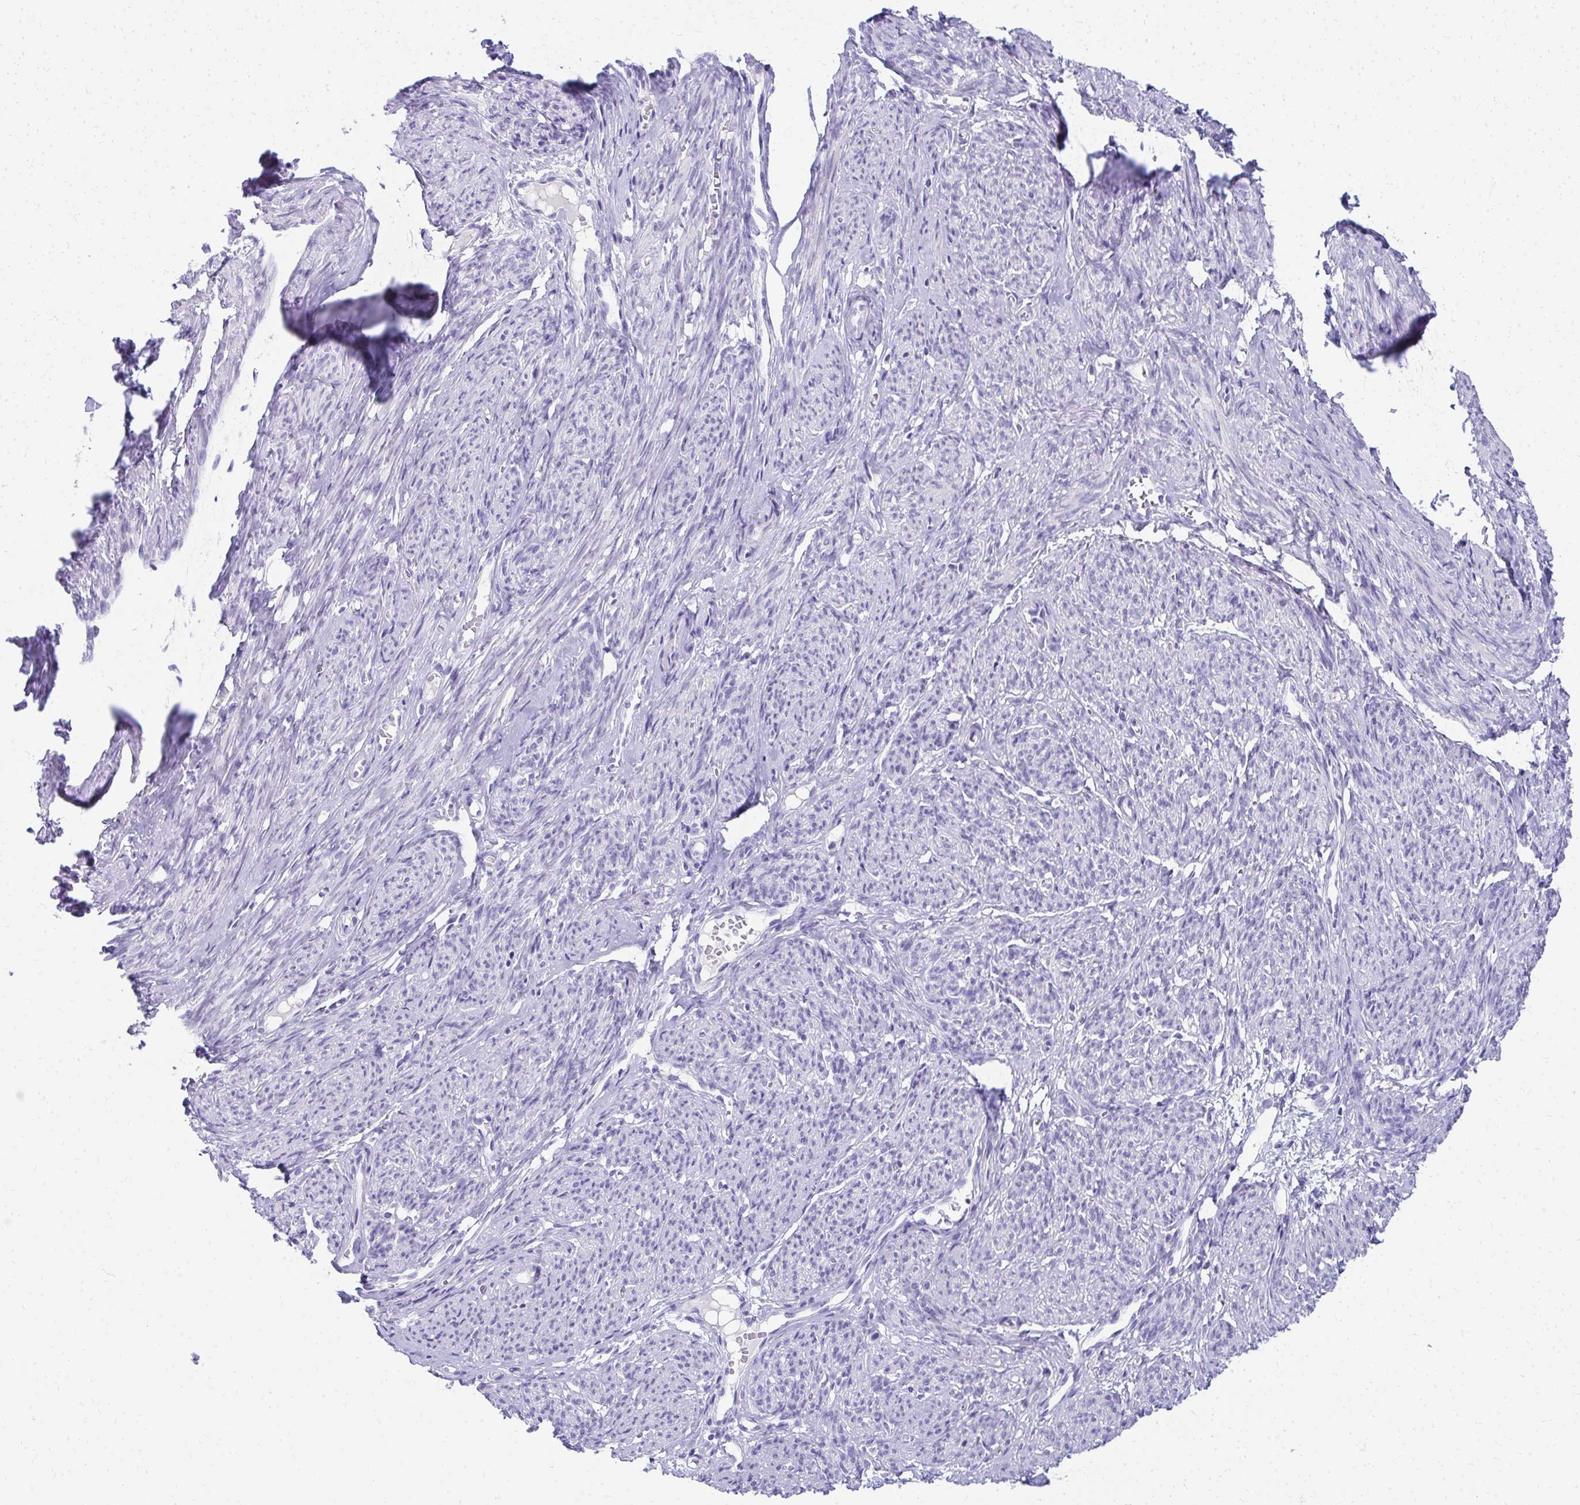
{"staining": {"intensity": "negative", "quantity": "none", "location": "none"}, "tissue": "smooth muscle", "cell_type": "Smooth muscle cells", "image_type": "normal", "snomed": [{"axis": "morphology", "description": "Normal tissue, NOS"}, {"axis": "topography", "description": "Smooth muscle"}], "caption": "The IHC photomicrograph has no significant expression in smooth muscle cells of smooth muscle. (IHC, brightfield microscopy, high magnification).", "gene": "SEC14L3", "patient": {"sex": "female", "age": 65}}